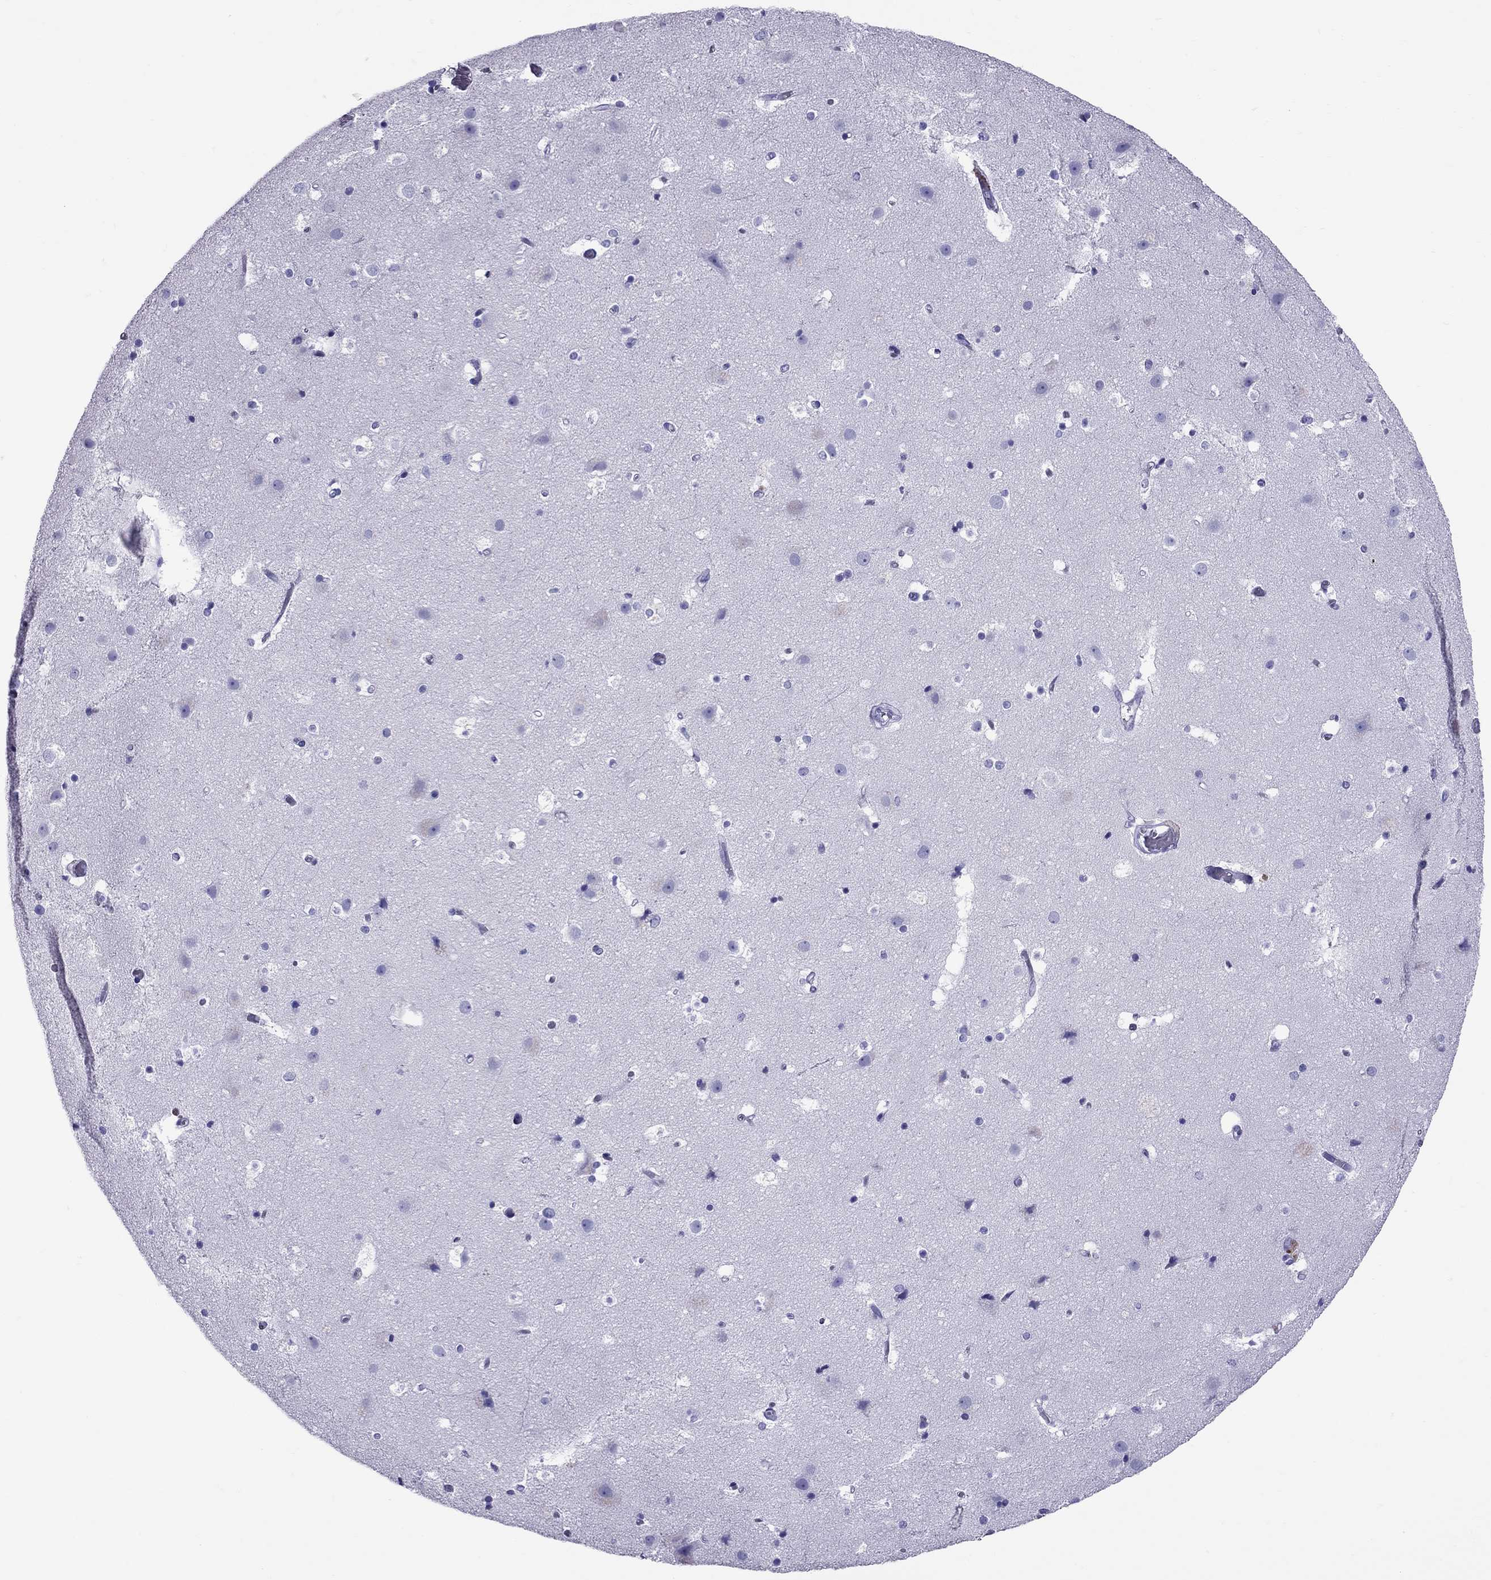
{"staining": {"intensity": "negative", "quantity": "none", "location": "none"}, "tissue": "cerebral cortex", "cell_type": "Endothelial cells", "image_type": "normal", "snomed": [{"axis": "morphology", "description": "Normal tissue, NOS"}, {"axis": "topography", "description": "Cerebral cortex"}], "caption": "A photomicrograph of cerebral cortex stained for a protein demonstrates no brown staining in endothelial cells. (DAB (3,3'-diaminobenzidine) IHC, high magnification).", "gene": "AVPR1B", "patient": {"sex": "female", "age": 52}}